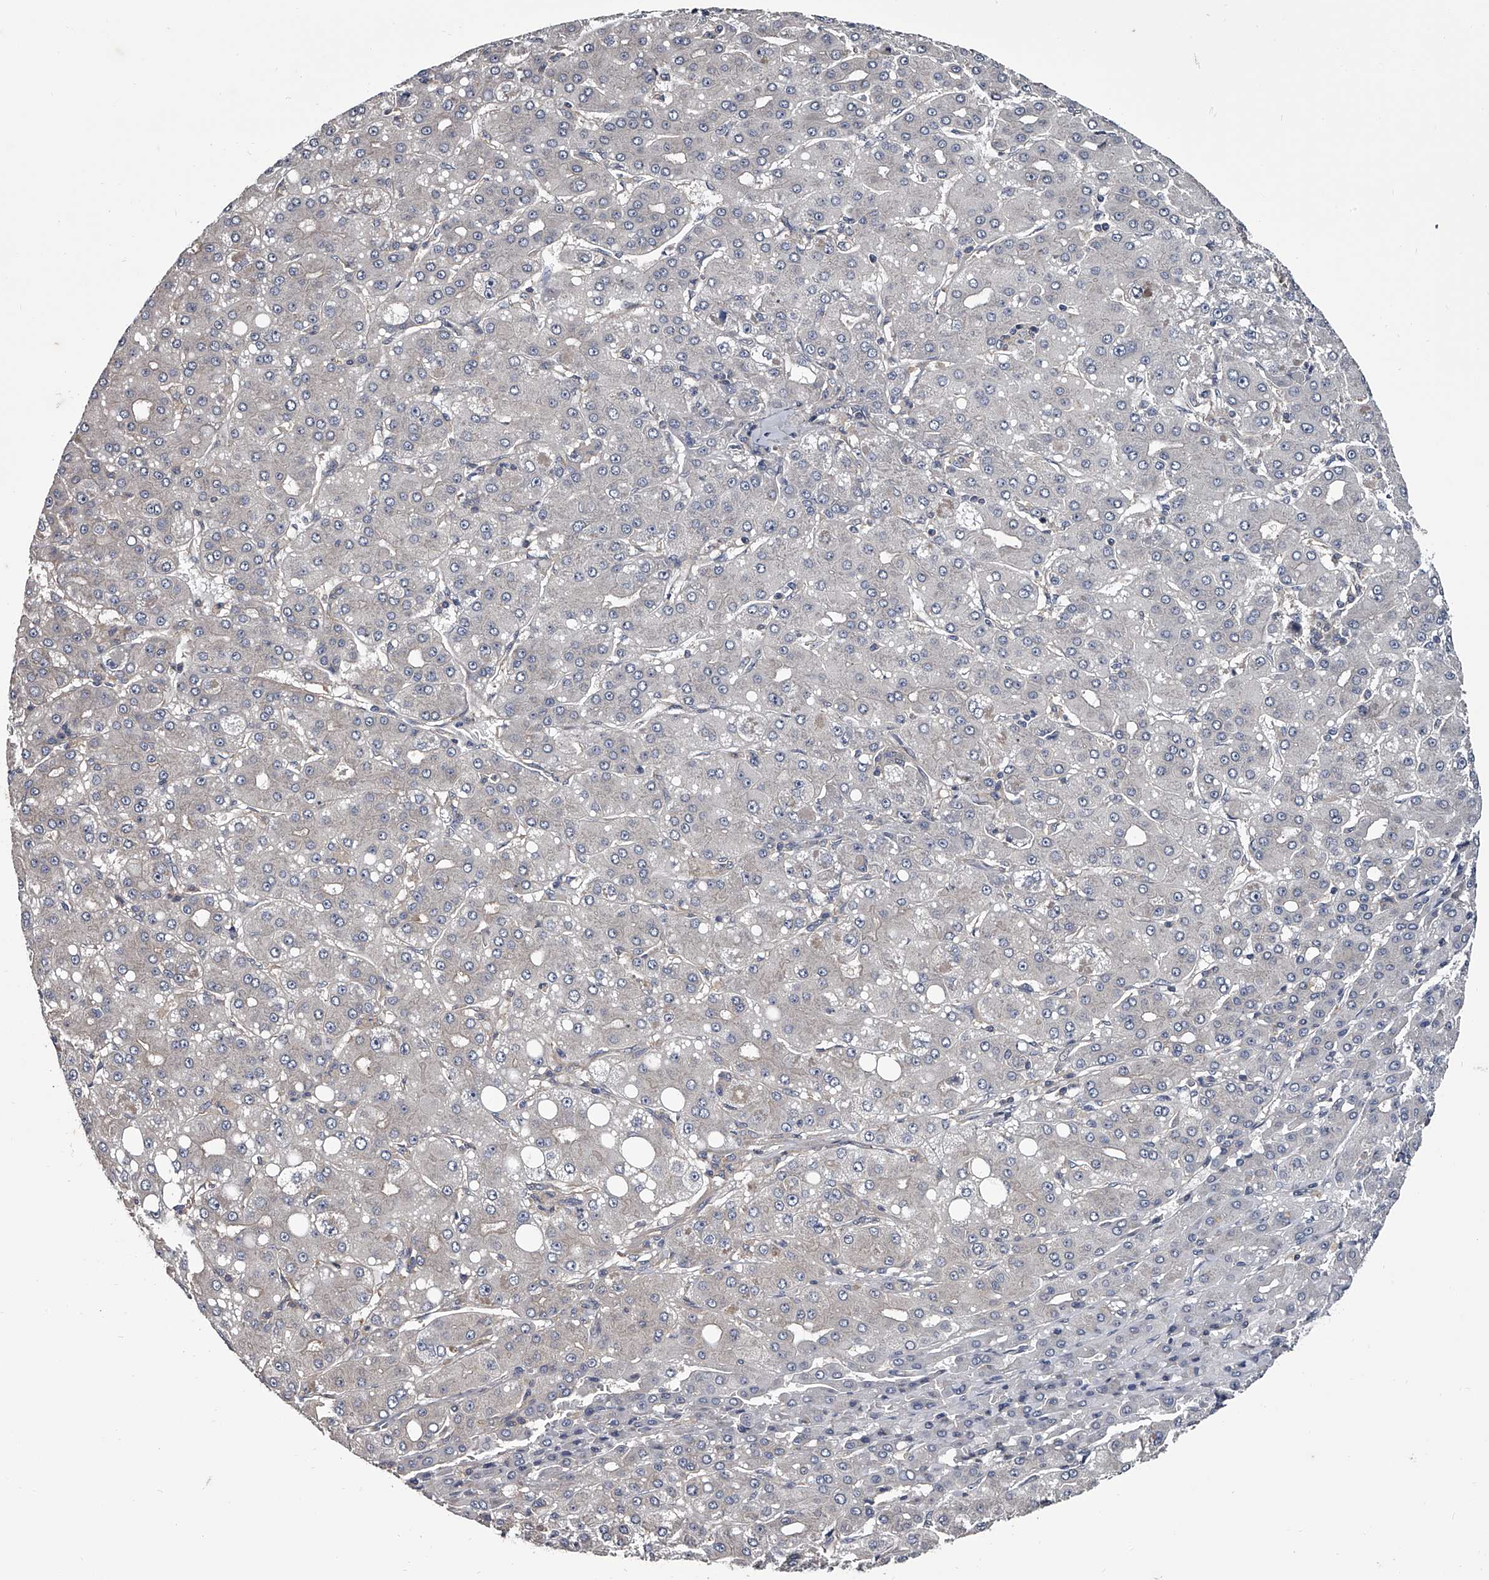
{"staining": {"intensity": "negative", "quantity": "none", "location": "none"}, "tissue": "liver cancer", "cell_type": "Tumor cells", "image_type": "cancer", "snomed": [{"axis": "morphology", "description": "Carcinoma, Hepatocellular, NOS"}, {"axis": "topography", "description": "Liver"}], "caption": "A high-resolution image shows IHC staining of liver cancer, which exhibits no significant positivity in tumor cells. (Immunohistochemistry (ihc), brightfield microscopy, high magnification).", "gene": "GAPVD1", "patient": {"sex": "male", "age": 65}}